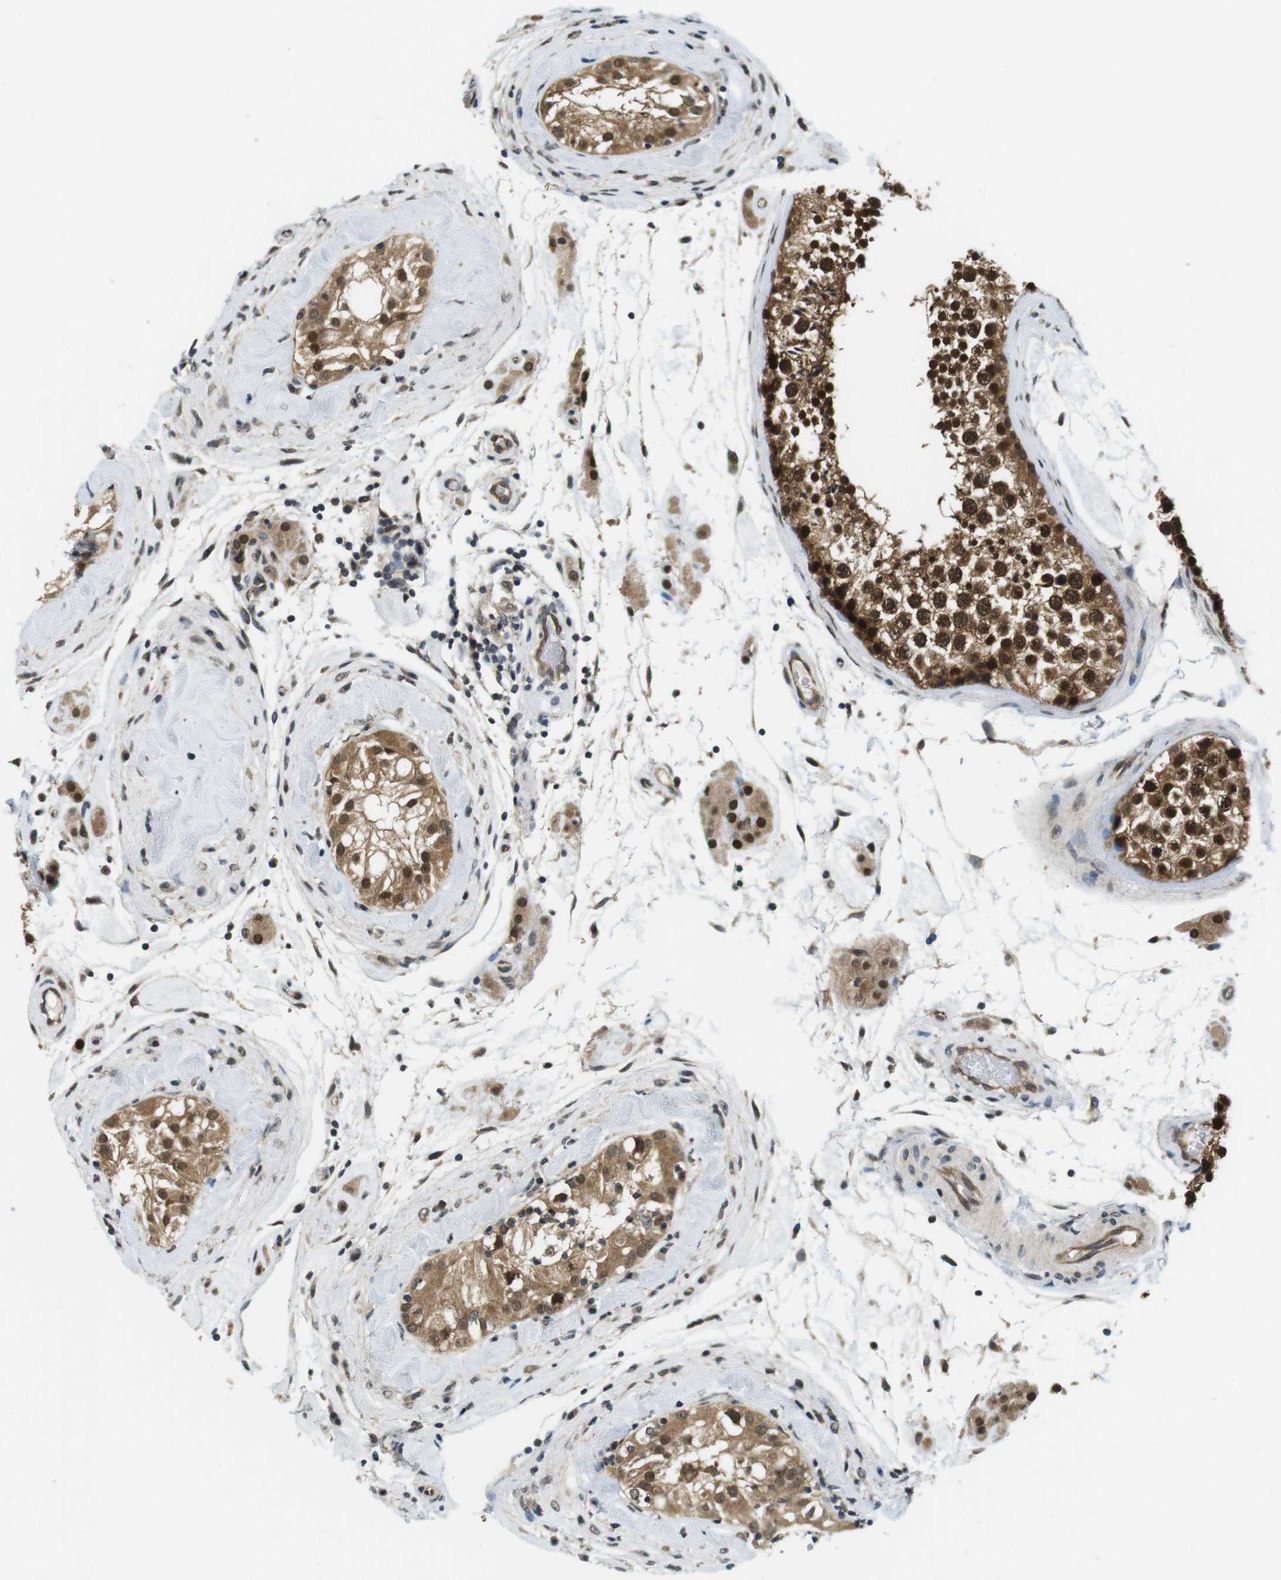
{"staining": {"intensity": "strong", "quantity": ">75%", "location": "cytoplasmic/membranous,nuclear"}, "tissue": "testis", "cell_type": "Cells in seminiferous ducts", "image_type": "normal", "snomed": [{"axis": "morphology", "description": "Normal tissue, NOS"}, {"axis": "topography", "description": "Testis"}], "caption": "Immunohistochemical staining of benign testis shows >75% levels of strong cytoplasmic/membranous,nuclear protein expression in approximately >75% of cells in seminiferous ducts.", "gene": "CSNK2B", "patient": {"sex": "male", "age": 46}}